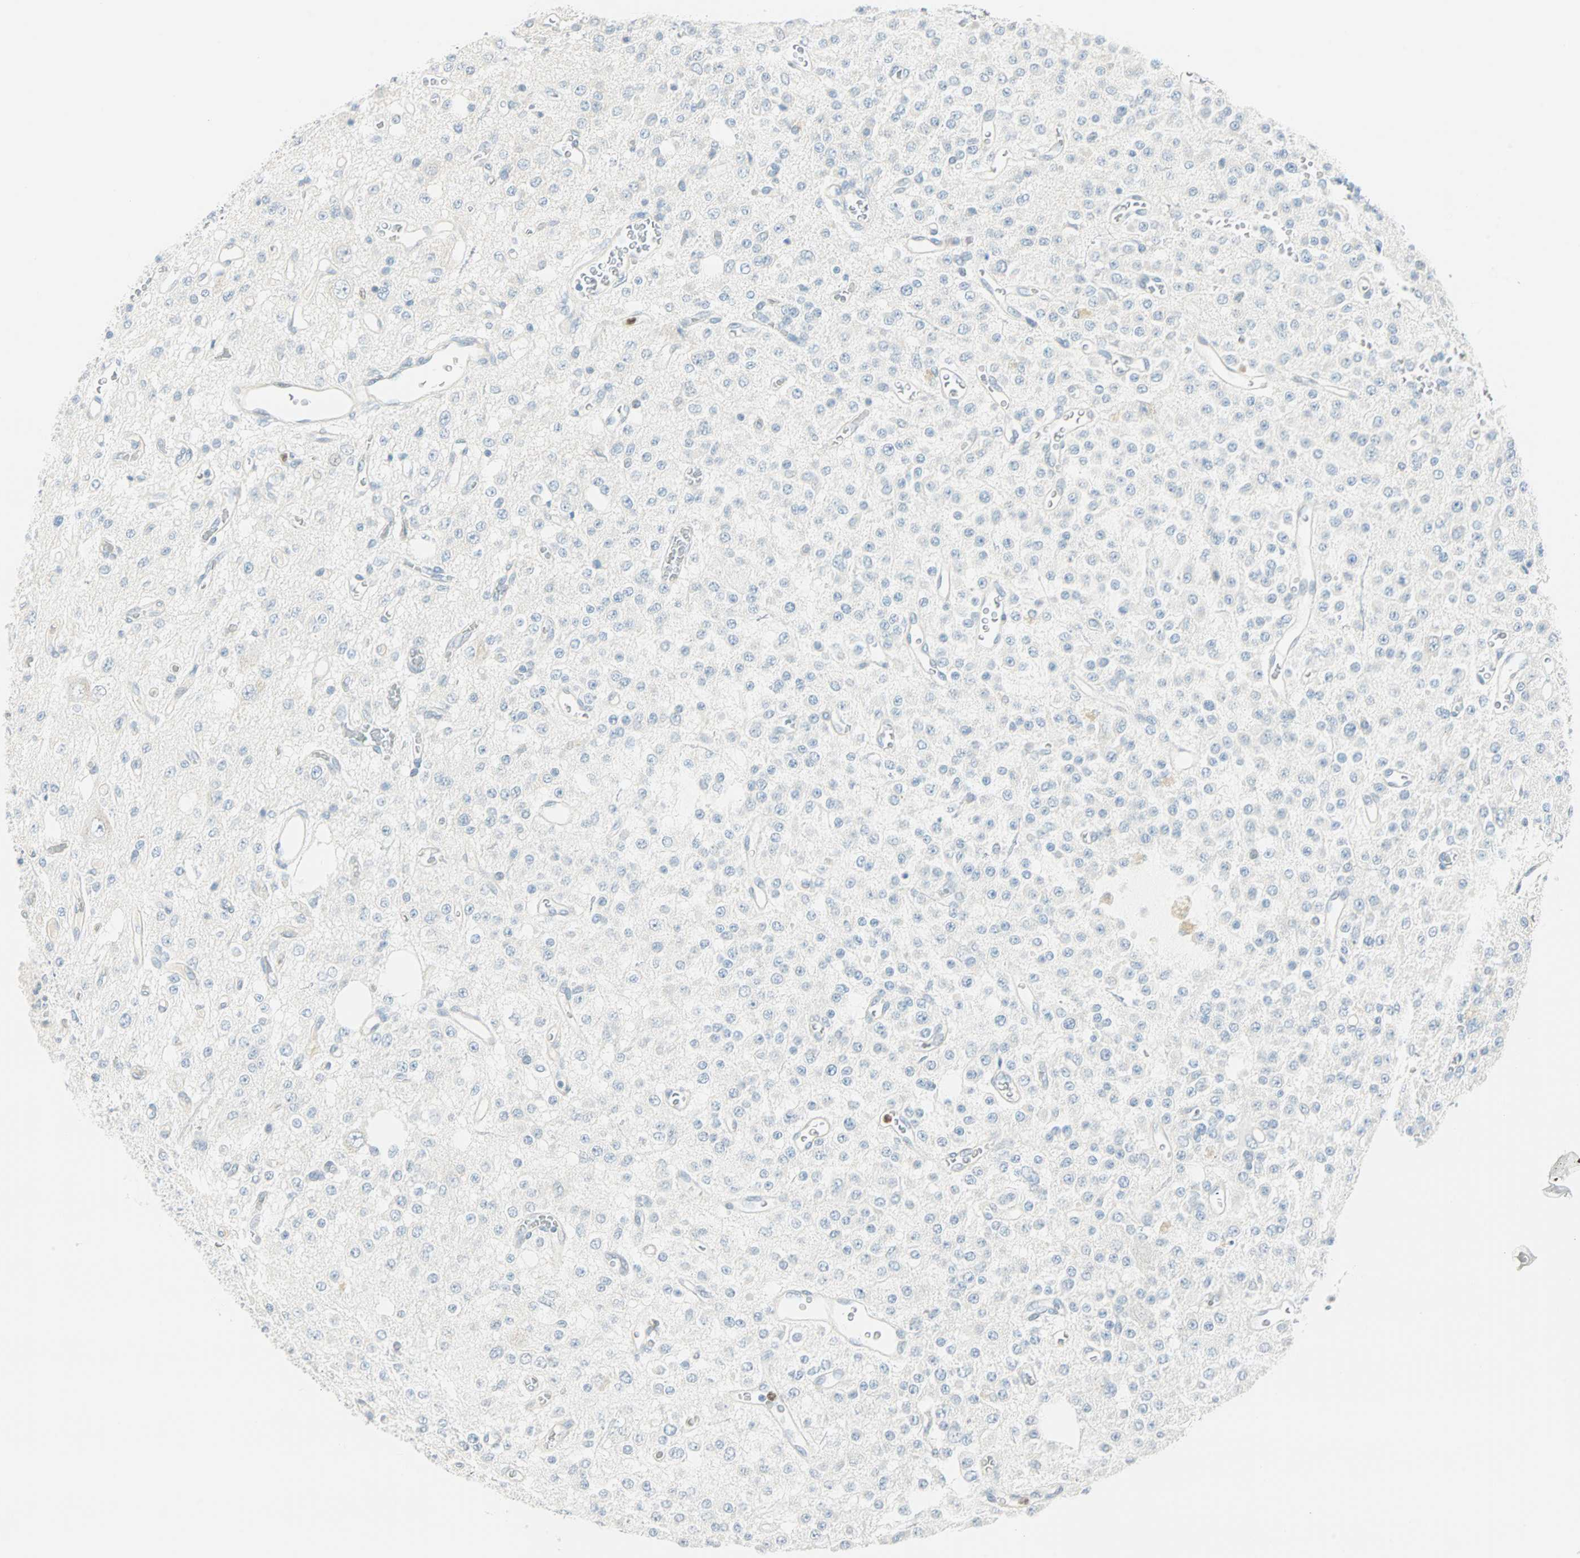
{"staining": {"intensity": "negative", "quantity": "none", "location": "none"}, "tissue": "glioma", "cell_type": "Tumor cells", "image_type": "cancer", "snomed": [{"axis": "morphology", "description": "Glioma, malignant, Low grade"}, {"axis": "topography", "description": "Brain"}], "caption": "The image reveals no significant staining in tumor cells of malignant glioma (low-grade).", "gene": "MLLT10", "patient": {"sex": "male", "age": 38}}